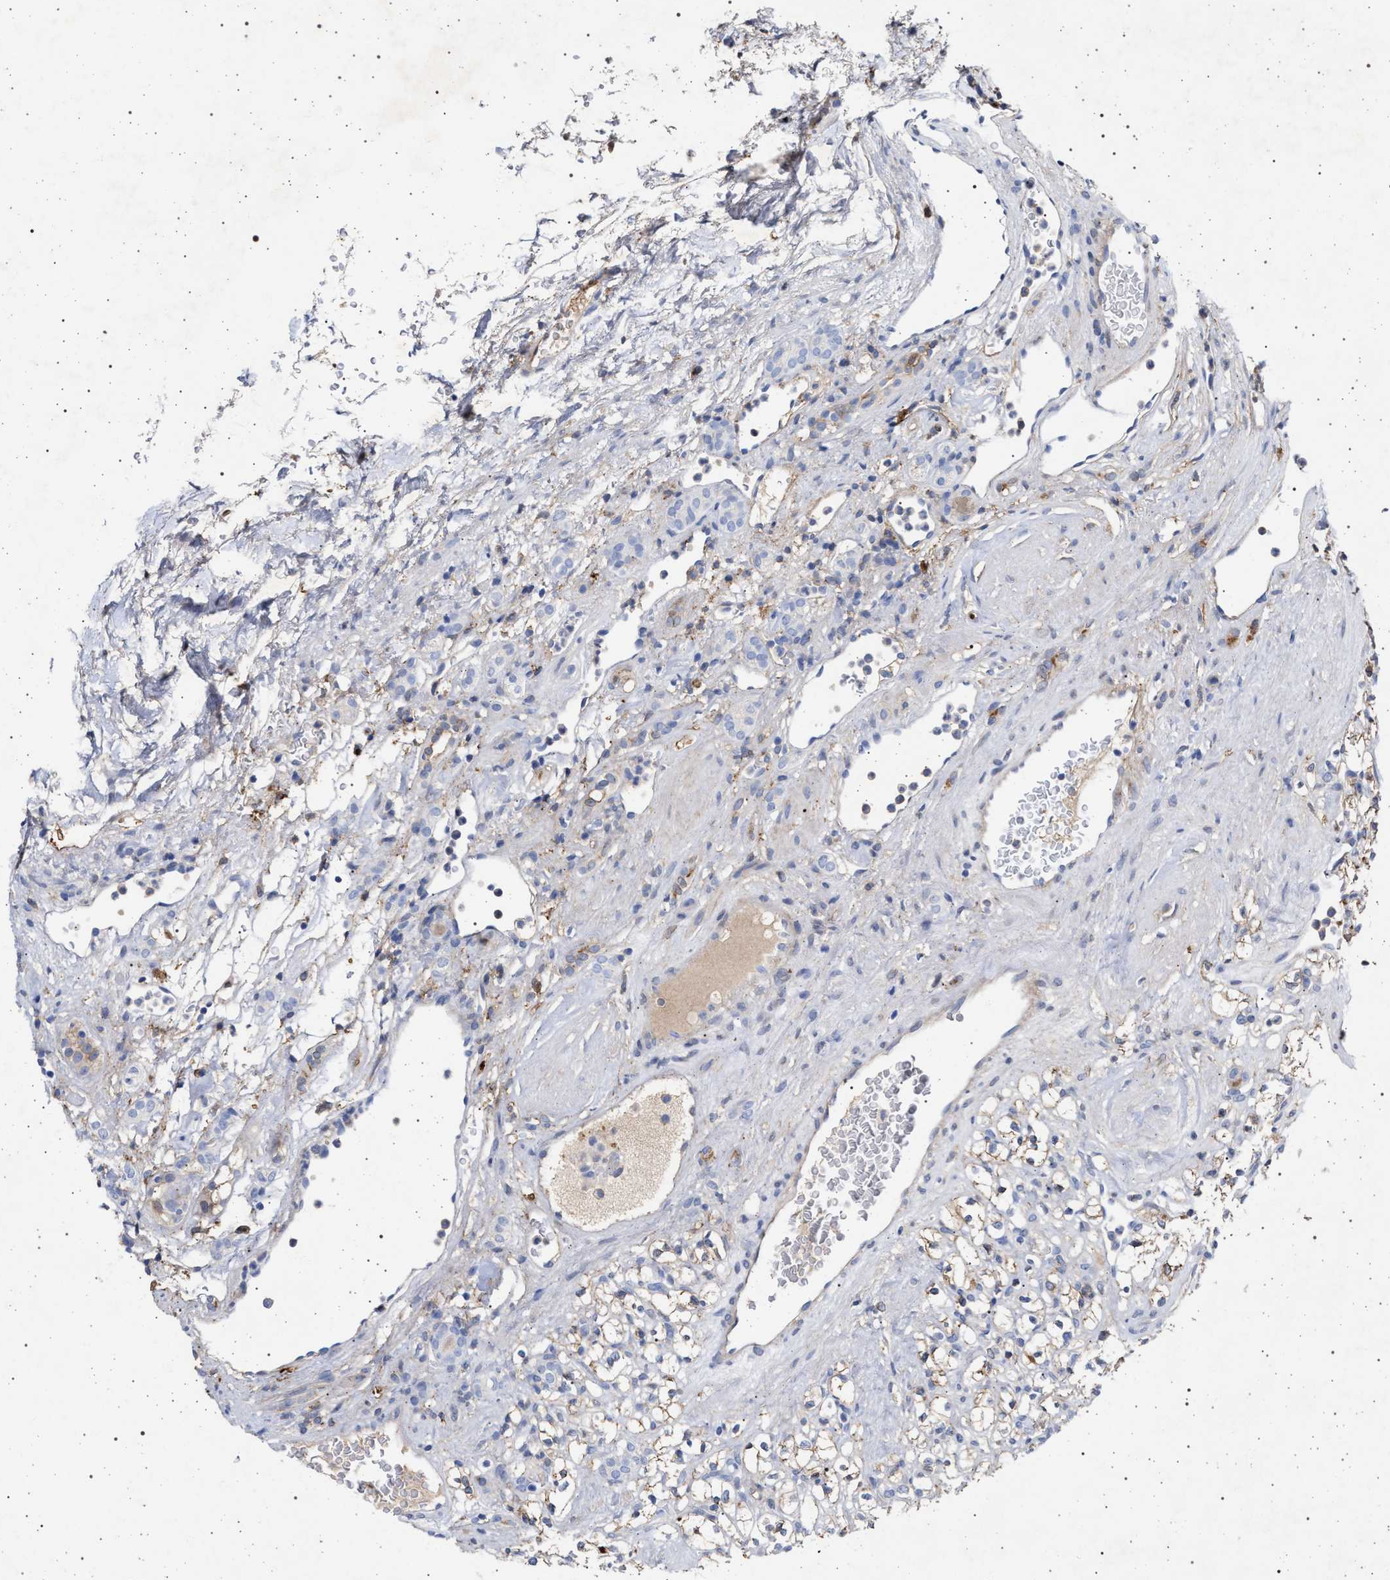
{"staining": {"intensity": "weak", "quantity": "<25%", "location": "cytoplasmic/membranous"}, "tissue": "renal cancer", "cell_type": "Tumor cells", "image_type": "cancer", "snomed": [{"axis": "morphology", "description": "Normal tissue, NOS"}, {"axis": "morphology", "description": "Adenocarcinoma, NOS"}, {"axis": "topography", "description": "Kidney"}], "caption": "Protein analysis of renal adenocarcinoma exhibits no significant expression in tumor cells.", "gene": "PLG", "patient": {"sex": "female", "age": 72}}